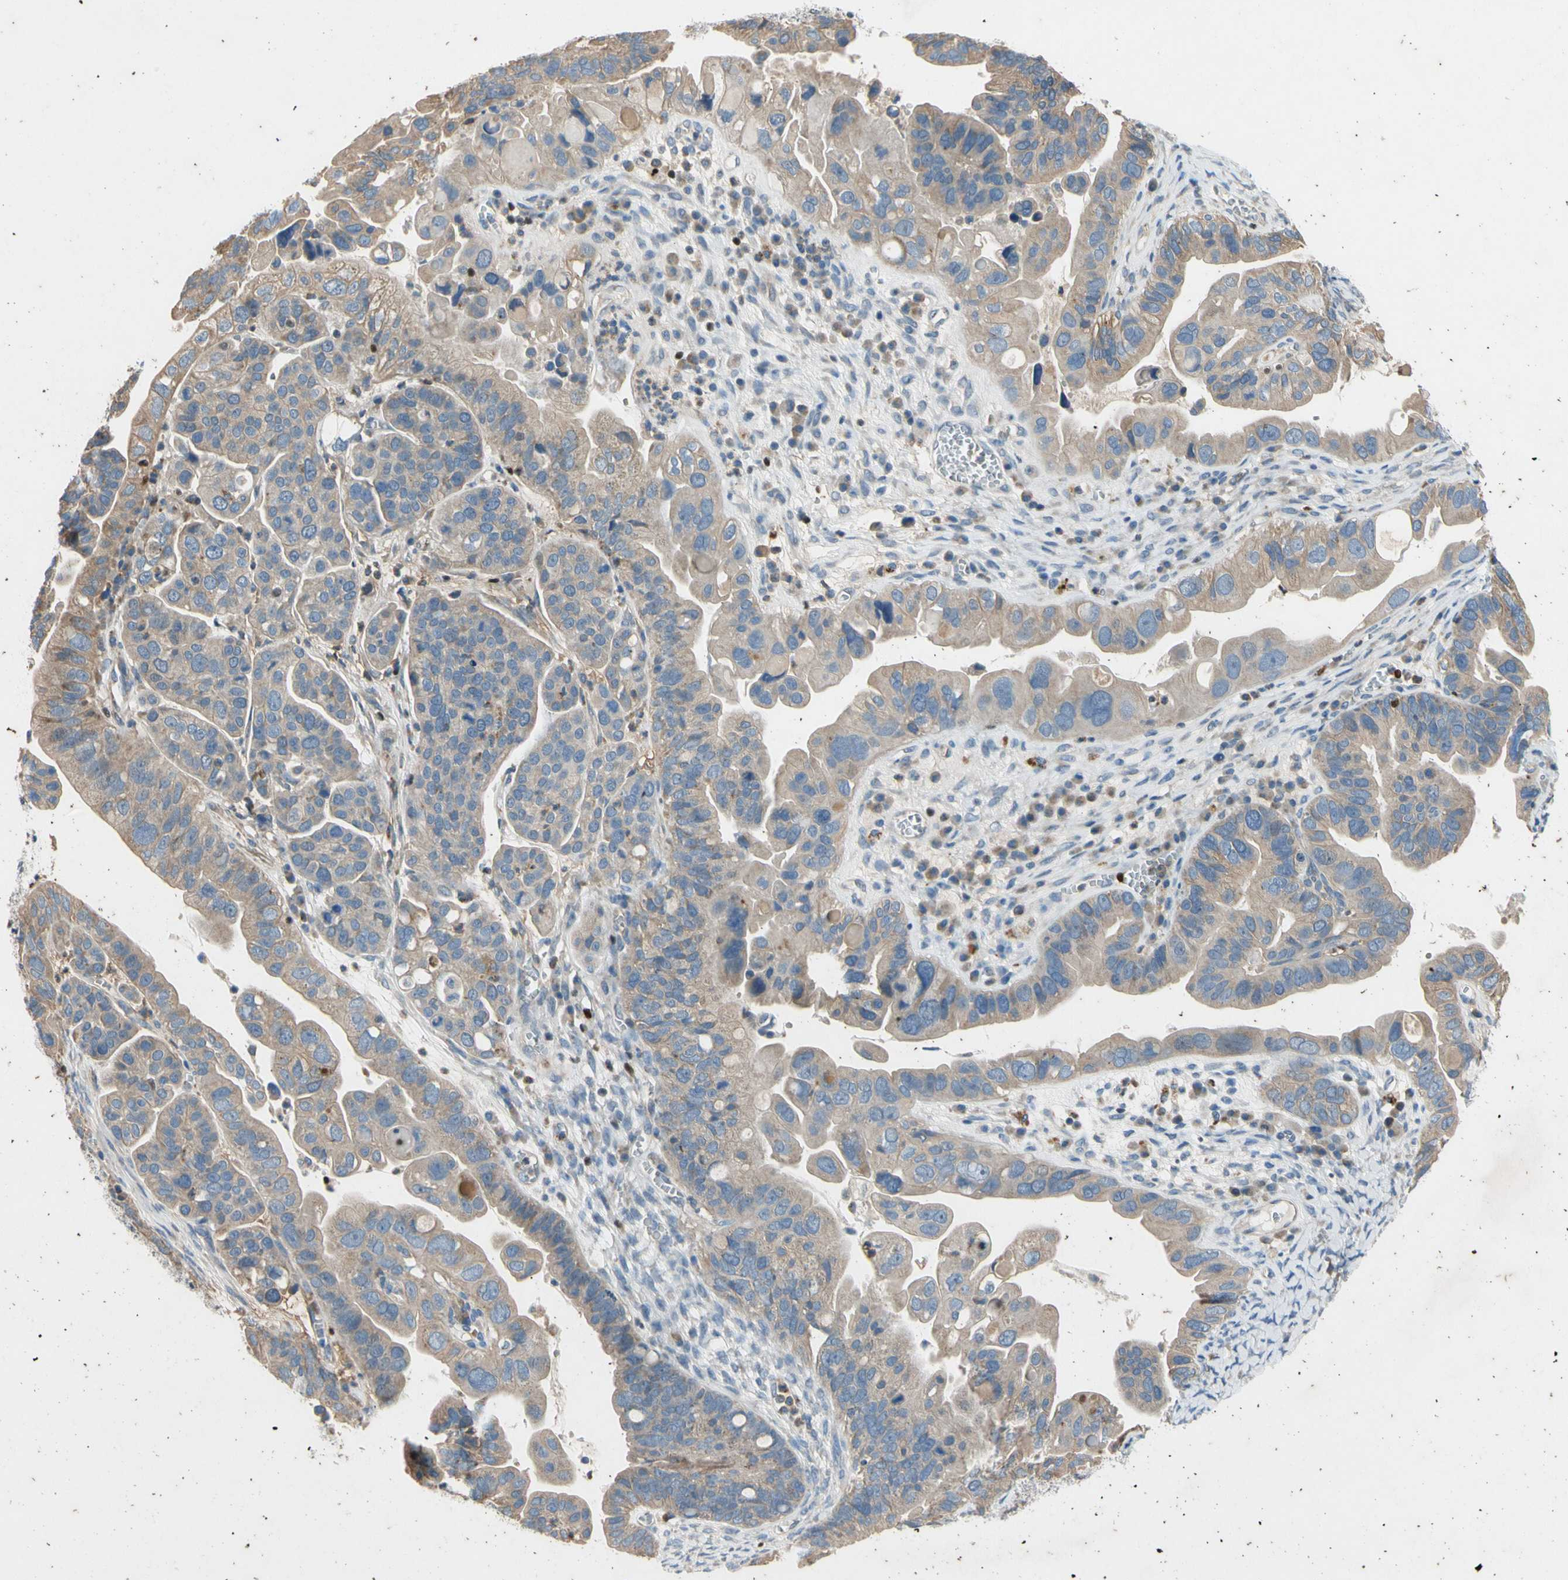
{"staining": {"intensity": "weak", "quantity": ">75%", "location": "cytoplasmic/membranous"}, "tissue": "ovarian cancer", "cell_type": "Tumor cells", "image_type": "cancer", "snomed": [{"axis": "morphology", "description": "Cystadenocarcinoma, serous, NOS"}, {"axis": "topography", "description": "Ovary"}], "caption": "This is an image of immunohistochemistry (IHC) staining of ovarian cancer (serous cystadenocarcinoma), which shows weak expression in the cytoplasmic/membranous of tumor cells.", "gene": "TBX21", "patient": {"sex": "female", "age": 56}}